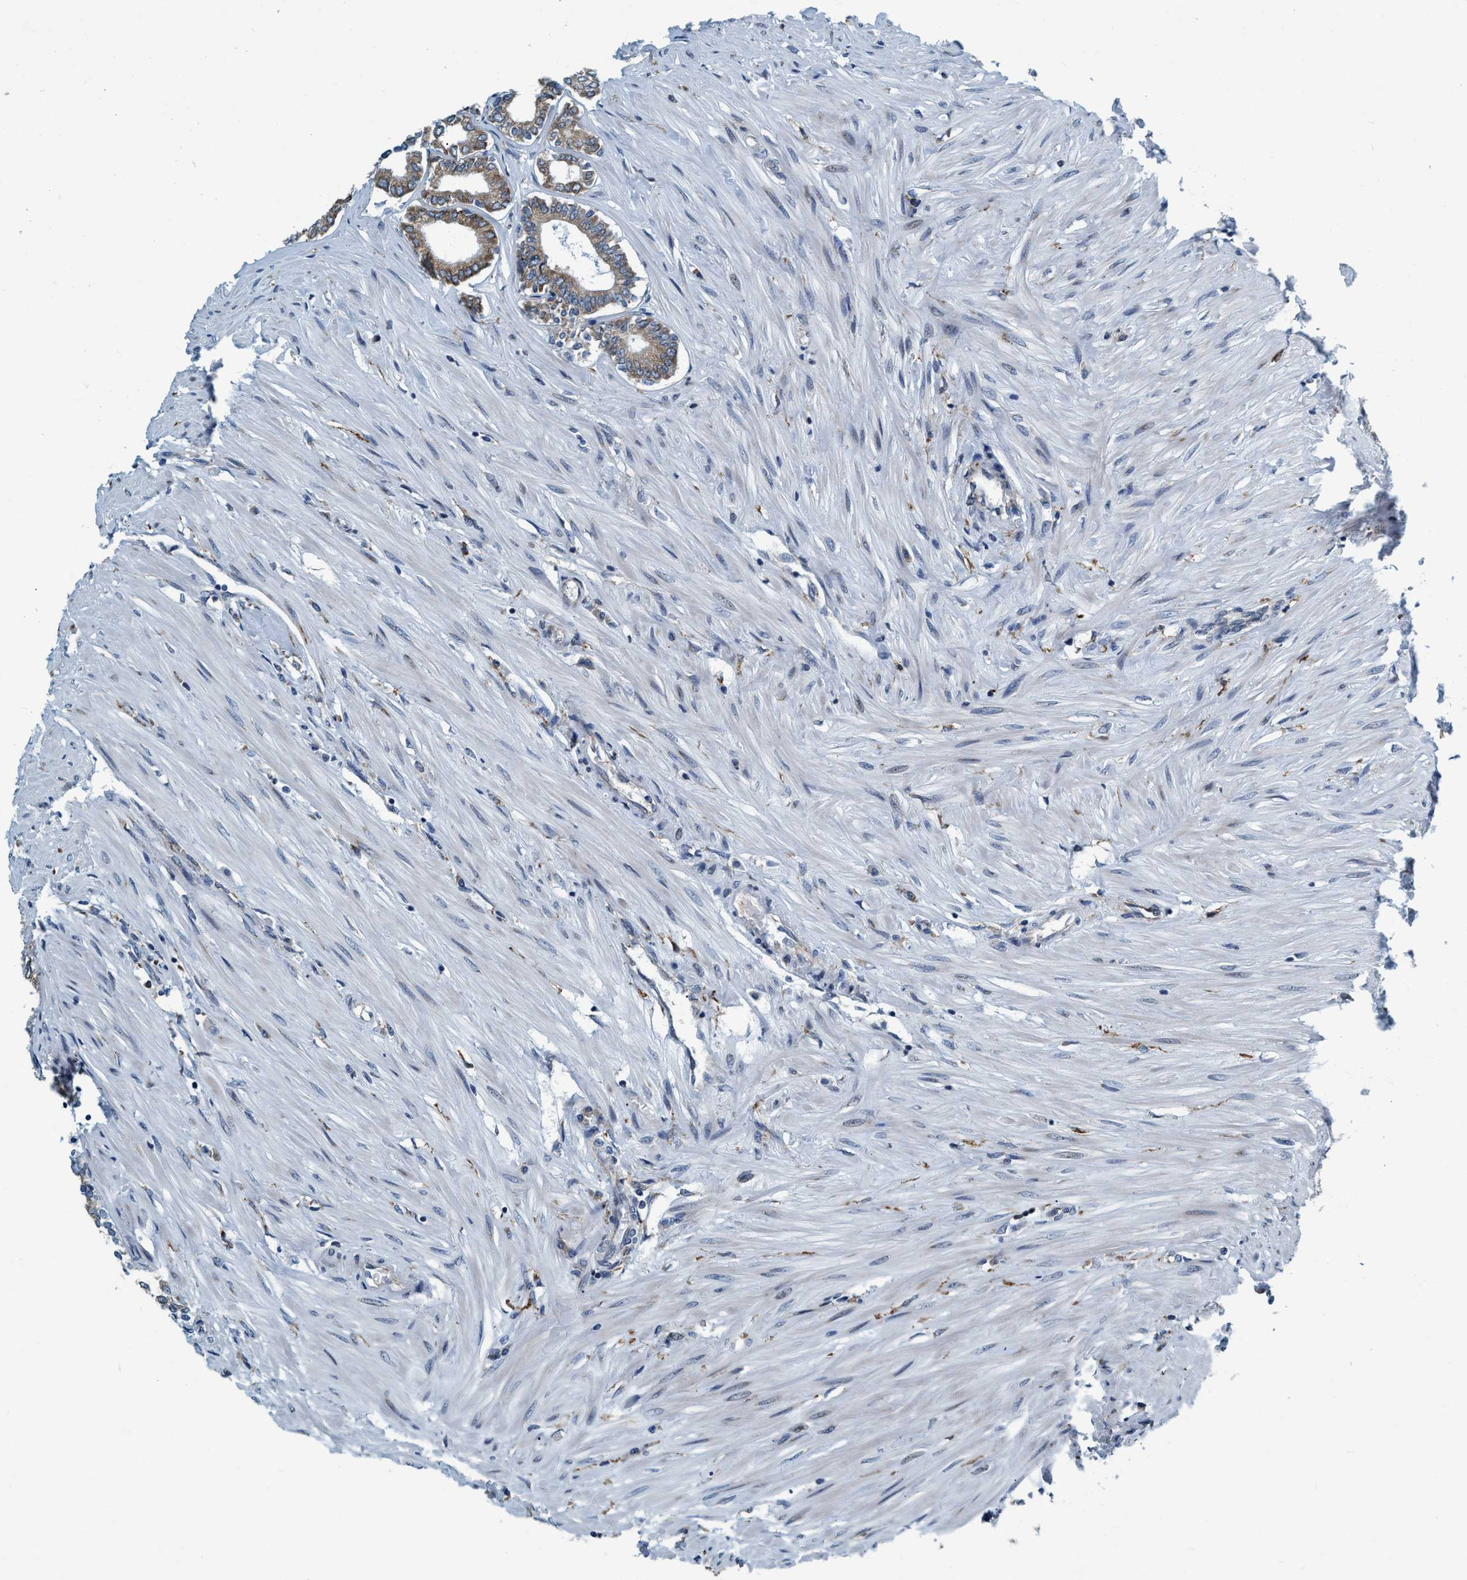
{"staining": {"intensity": "moderate", "quantity": ">75%", "location": "cytoplasmic/membranous"}, "tissue": "seminal vesicle", "cell_type": "Glandular cells", "image_type": "normal", "snomed": [{"axis": "morphology", "description": "Normal tissue, NOS"}, {"axis": "morphology", "description": "Adenocarcinoma, High grade"}, {"axis": "topography", "description": "Prostate"}, {"axis": "topography", "description": "Seminal veicle"}], "caption": "Benign seminal vesicle was stained to show a protein in brown. There is medium levels of moderate cytoplasmic/membranous expression in approximately >75% of glandular cells.", "gene": "ARMC9", "patient": {"sex": "male", "age": 55}}